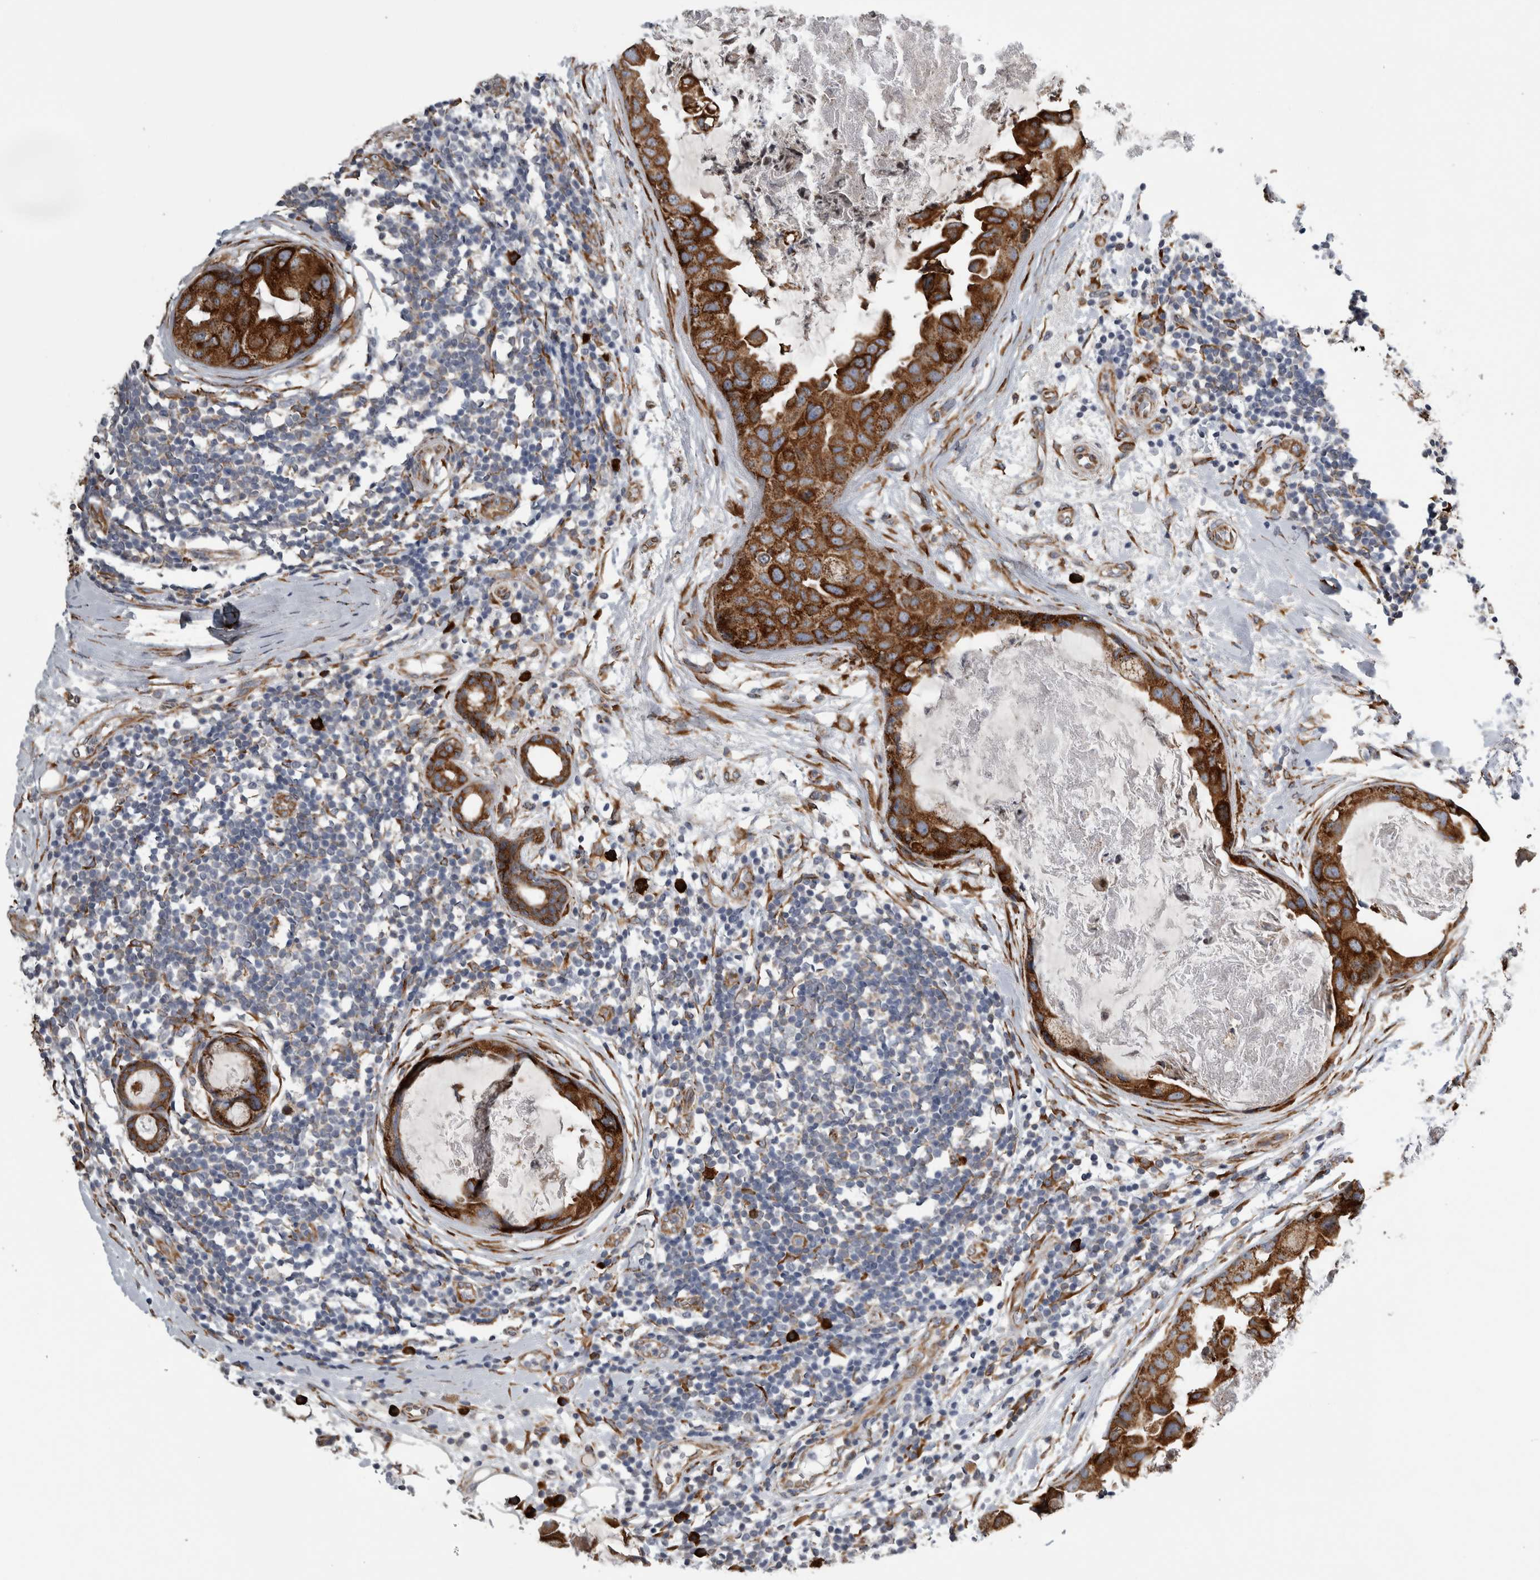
{"staining": {"intensity": "strong", "quantity": ">75%", "location": "cytoplasmic/membranous"}, "tissue": "breast cancer", "cell_type": "Tumor cells", "image_type": "cancer", "snomed": [{"axis": "morphology", "description": "Duct carcinoma"}, {"axis": "topography", "description": "Breast"}], "caption": "Breast cancer was stained to show a protein in brown. There is high levels of strong cytoplasmic/membranous expression in about >75% of tumor cells.", "gene": "FHIP2B", "patient": {"sex": "female", "age": 40}}